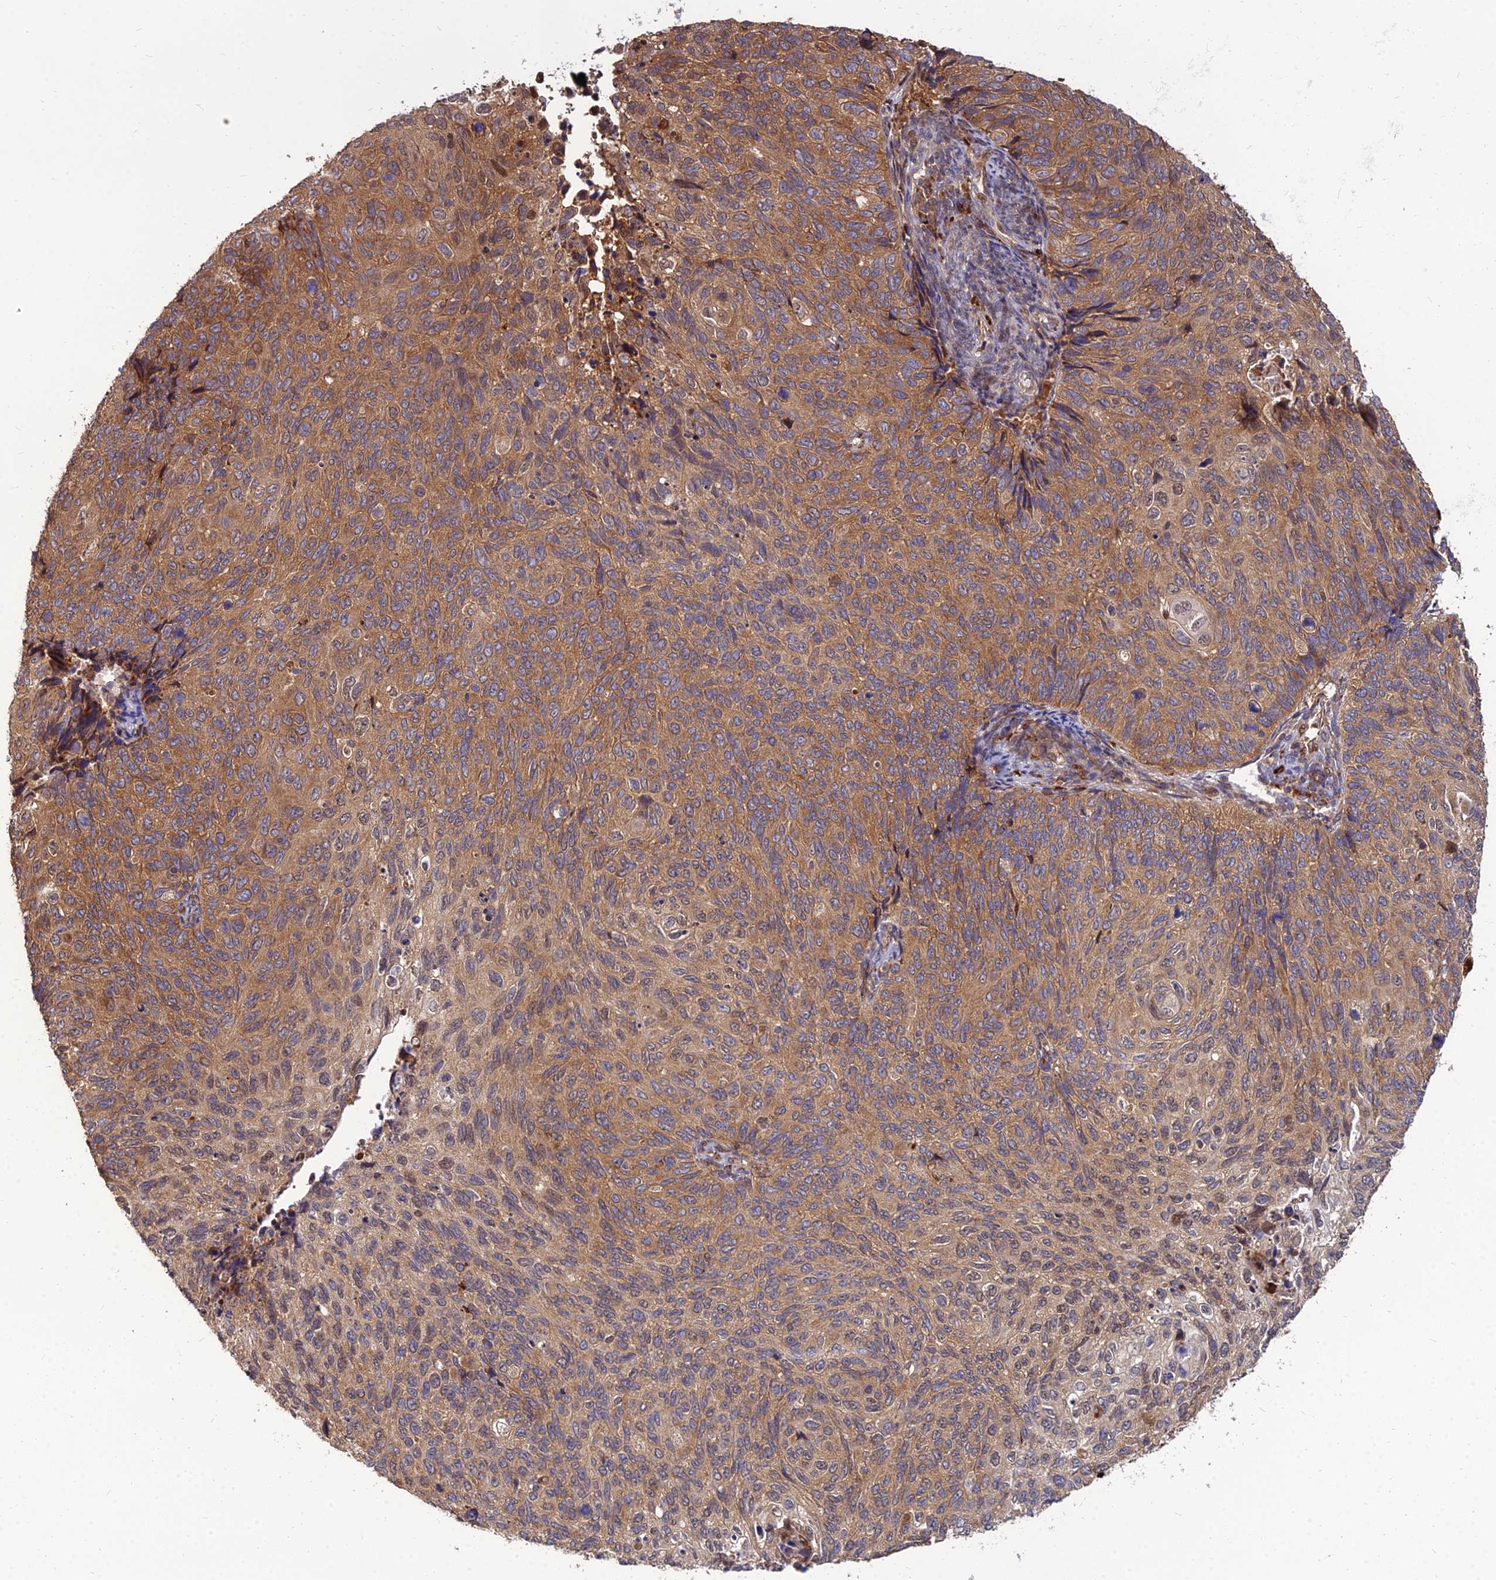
{"staining": {"intensity": "moderate", "quantity": ">75%", "location": "cytoplasmic/membranous"}, "tissue": "cervical cancer", "cell_type": "Tumor cells", "image_type": "cancer", "snomed": [{"axis": "morphology", "description": "Squamous cell carcinoma, NOS"}, {"axis": "topography", "description": "Cervix"}], "caption": "Protein expression by immunohistochemistry (IHC) reveals moderate cytoplasmic/membranous expression in about >75% of tumor cells in cervical cancer (squamous cell carcinoma).", "gene": "CCT6B", "patient": {"sex": "female", "age": 70}}